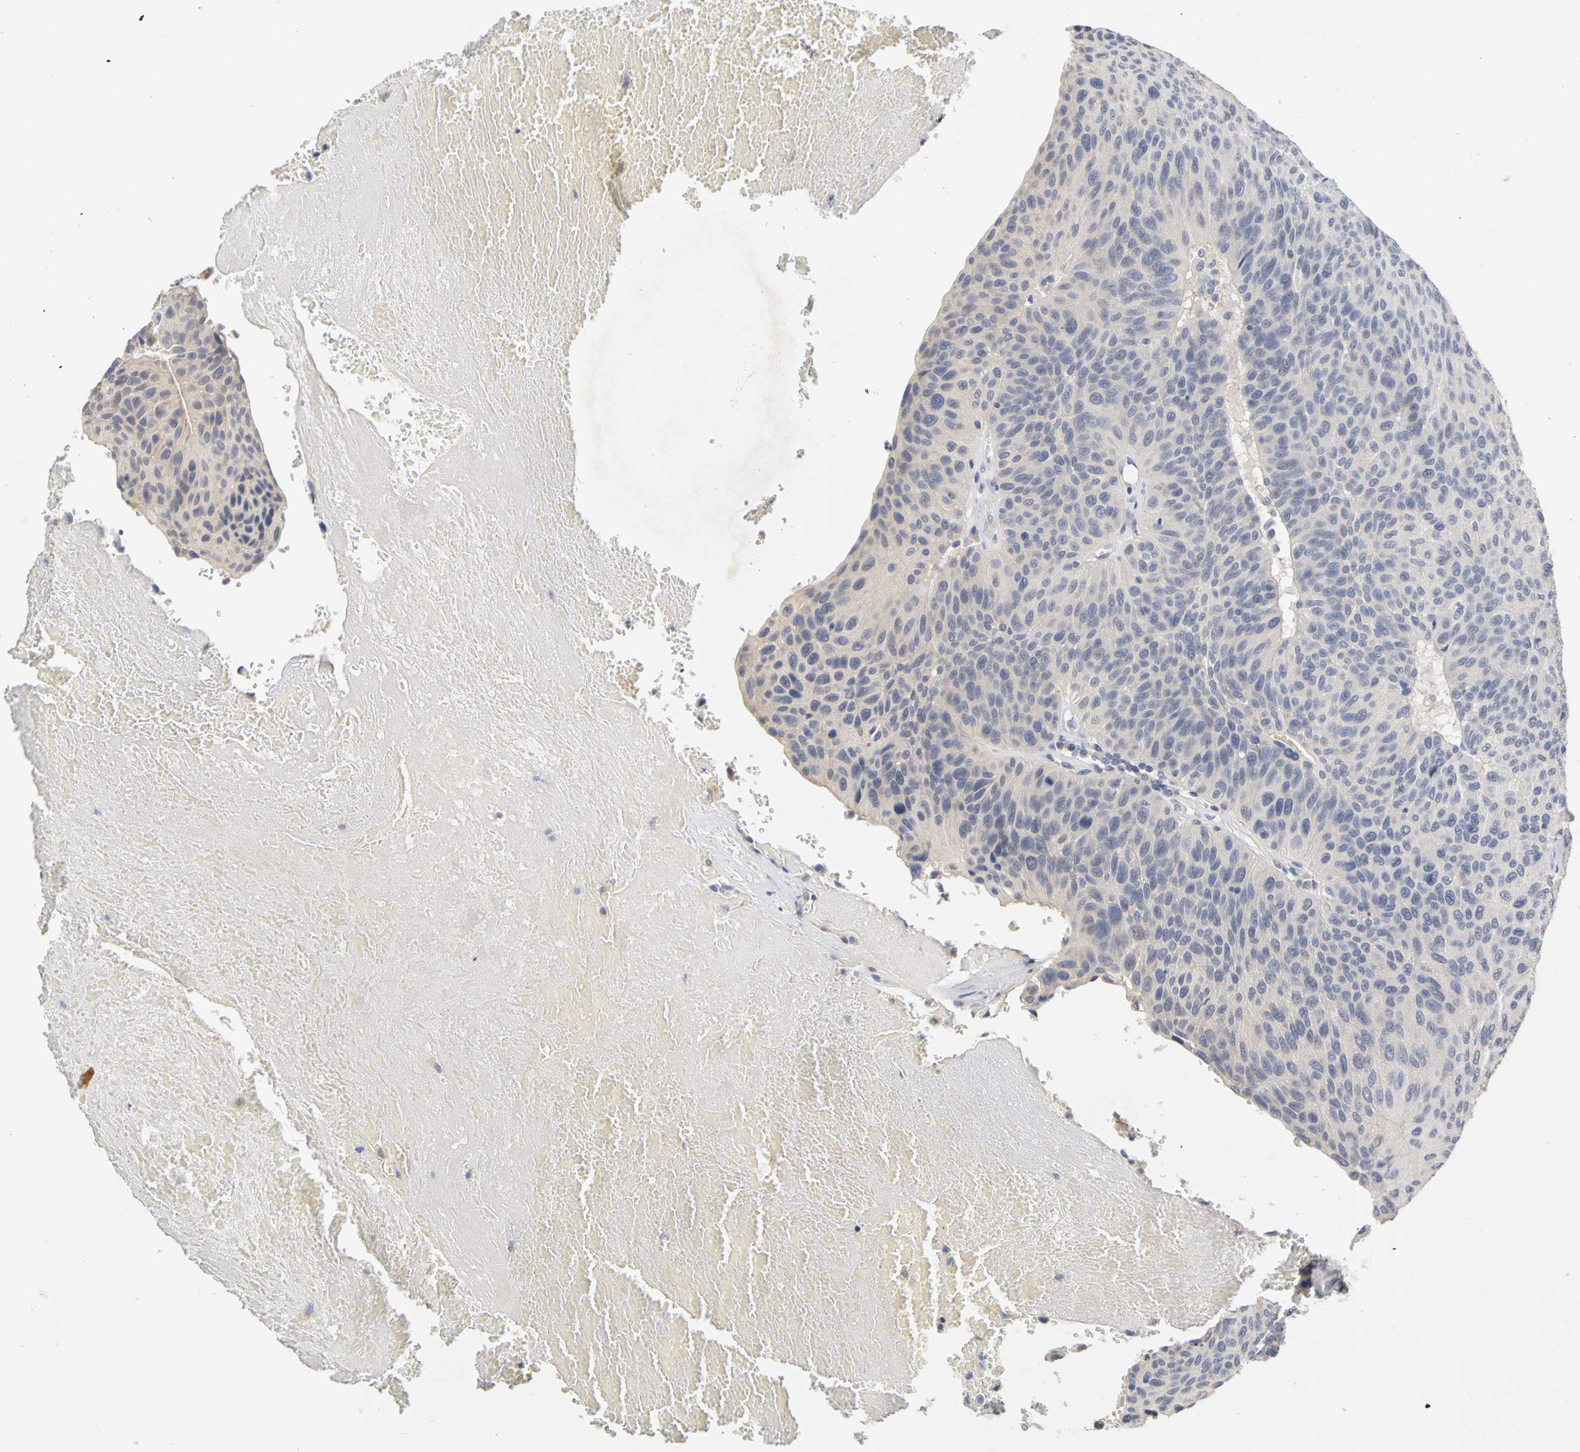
{"staining": {"intensity": "negative", "quantity": "none", "location": "none"}, "tissue": "urothelial cancer", "cell_type": "Tumor cells", "image_type": "cancer", "snomed": [{"axis": "morphology", "description": "Urothelial carcinoma, High grade"}, {"axis": "topography", "description": "Urinary bladder"}], "caption": "Immunohistochemistry of urothelial carcinoma (high-grade) demonstrates no positivity in tumor cells.", "gene": "PGR", "patient": {"sex": "male", "age": 66}}